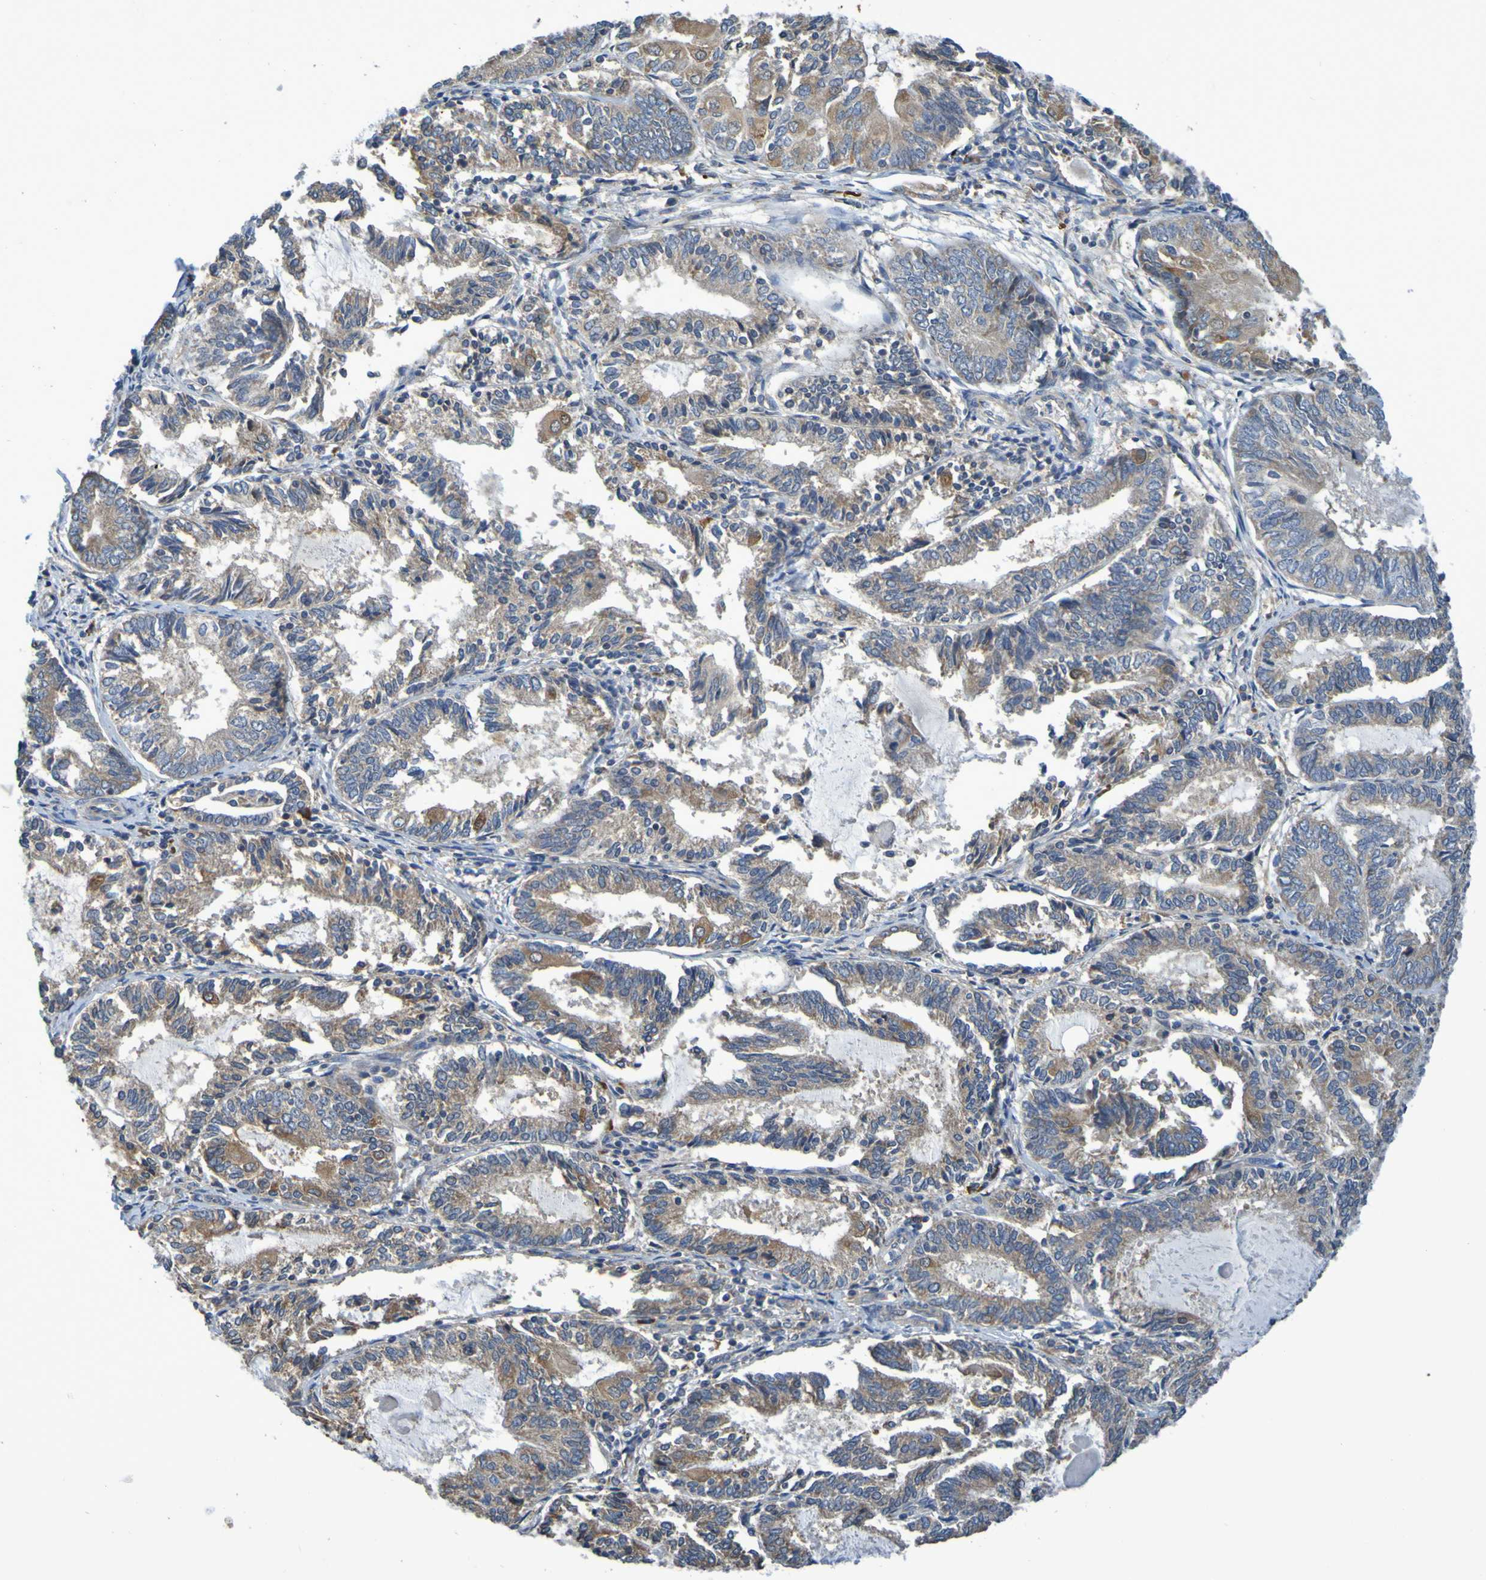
{"staining": {"intensity": "moderate", "quantity": "<25%", "location": "cytoplasmic/membranous"}, "tissue": "endometrial cancer", "cell_type": "Tumor cells", "image_type": "cancer", "snomed": [{"axis": "morphology", "description": "Adenocarcinoma, NOS"}, {"axis": "topography", "description": "Endometrium"}], "caption": "Immunohistochemical staining of endometrial adenocarcinoma exhibits low levels of moderate cytoplasmic/membranous staining in approximately <25% of tumor cells.", "gene": "CLDN18", "patient": {"sex": "female", "age": 81}}